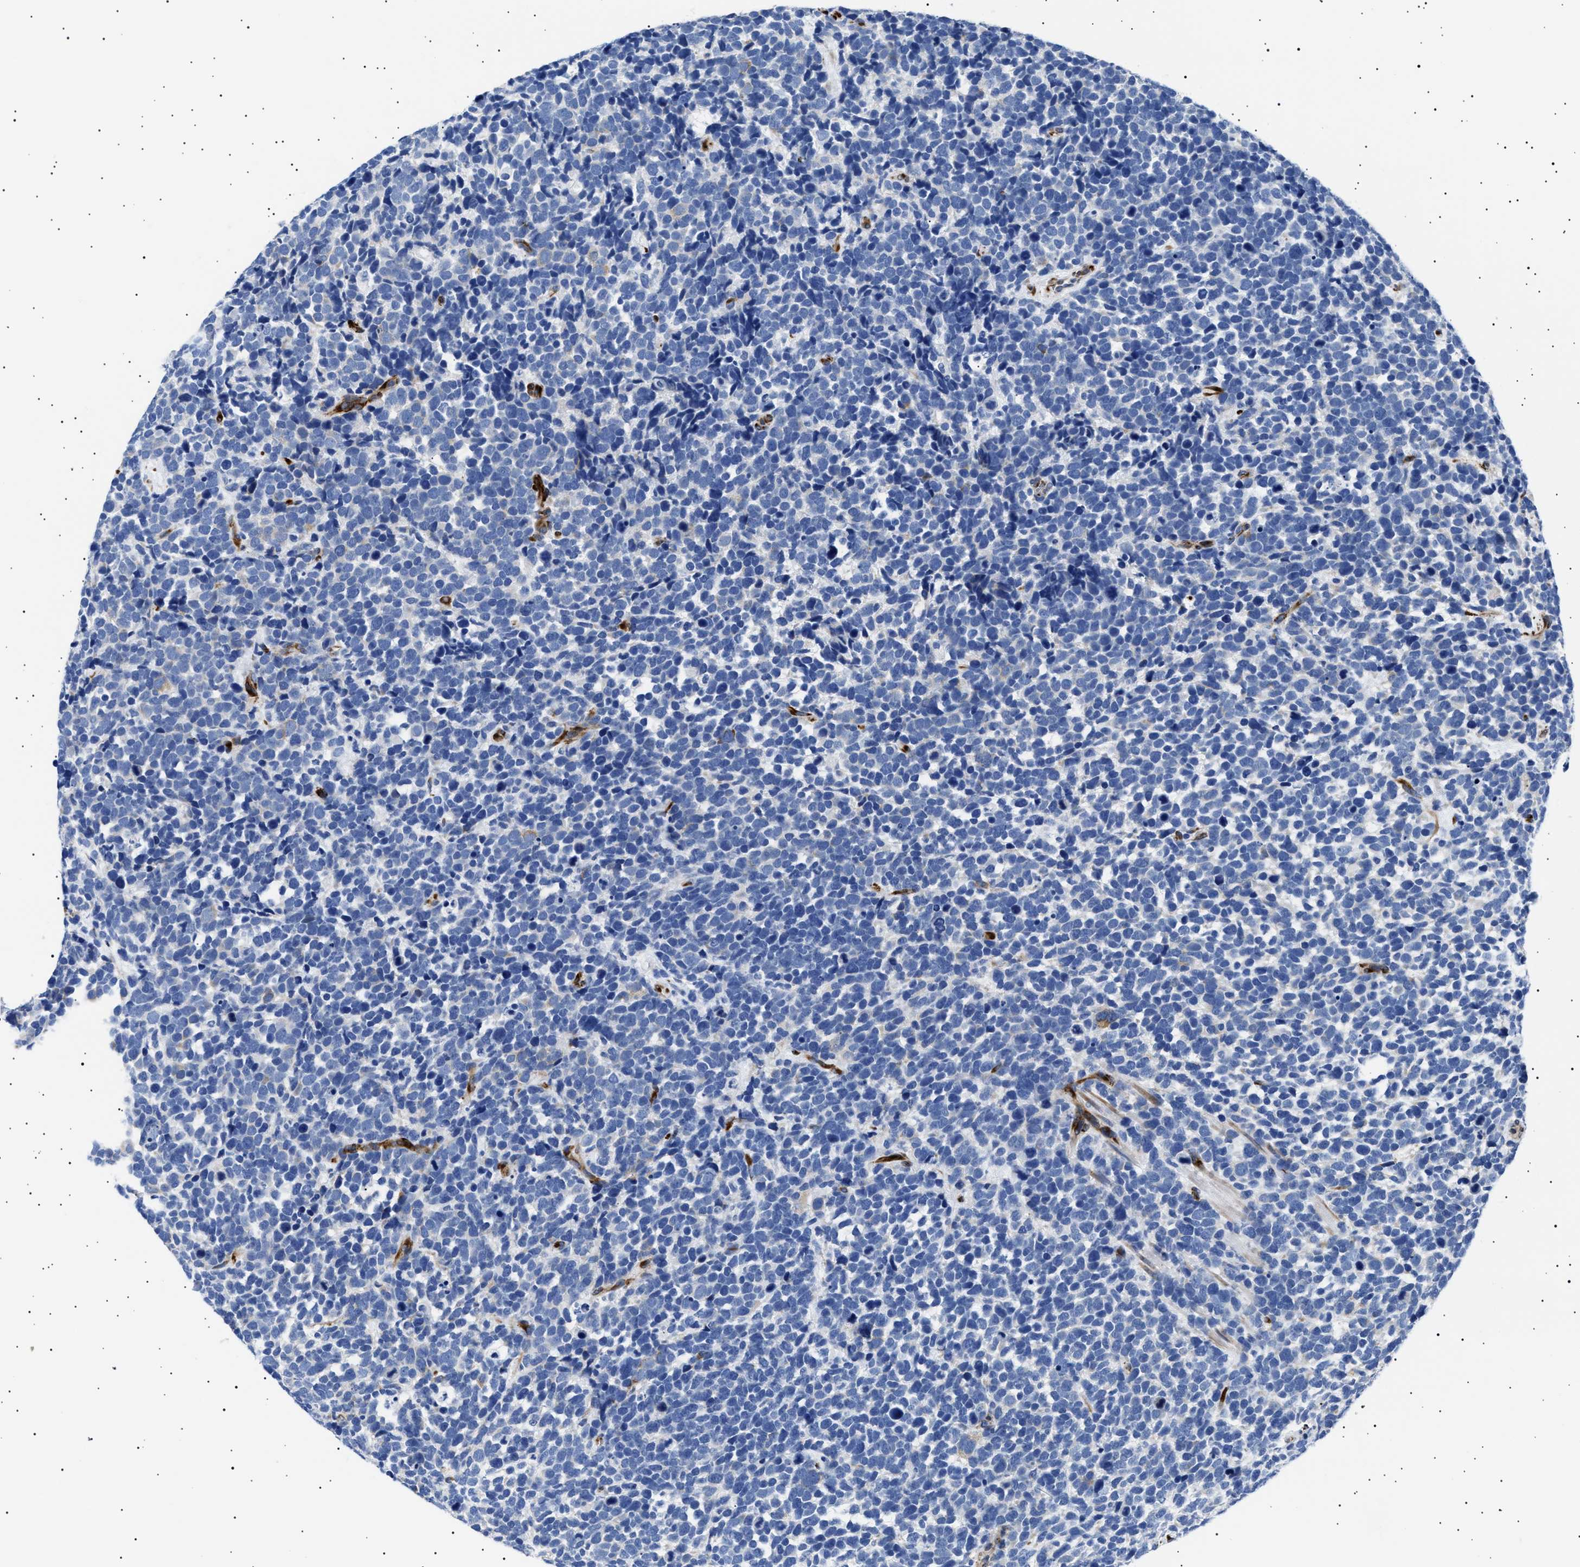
{"staining": {"intensity": "negative", "quantity": "none", "location": "none"}, "tissue": "urothelial cancer", "cell_type": "Tumor cells", "image_type": "cancer", "snomed": [{"axis": "morphology", "description": "Urothelial carcinoma, High grade"}, {"axis": "topography", "description": "Urinary bladder"}], "caption": "Urothelial carcinoma (high-grade) was stained to show a protein in brown. There is no significant positivity in tumor cells.", "gene": "HEMGN", "patient": {"sex": "female", "age": 82}}